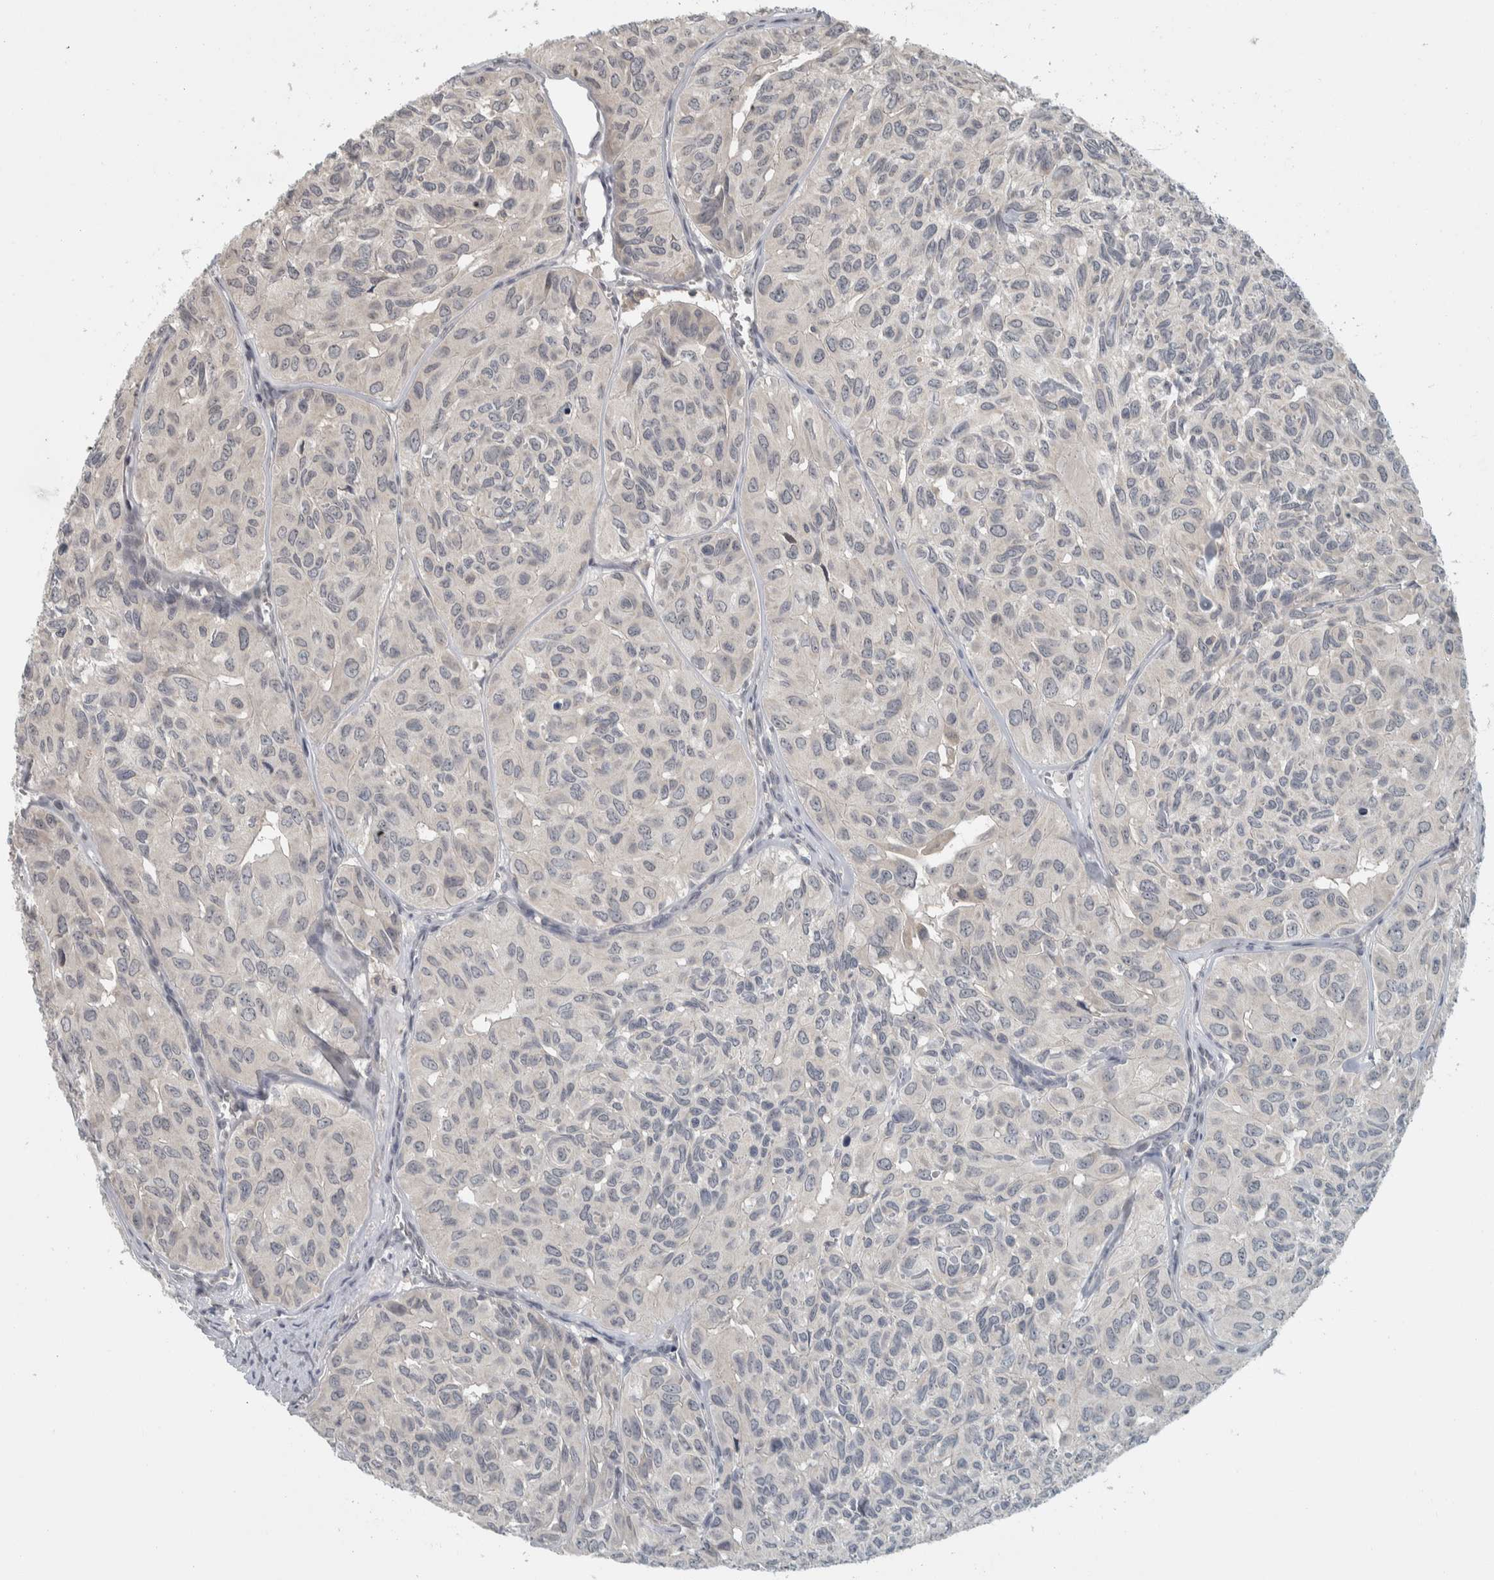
{"staining": {"intensity": "negative", "quantity": "none", "location": "none"}, "tissue": "head and neck cancer", "cell_type": "Tumor cells", "image_type": "cancer", "snomed": [{"axis": "morphology", "description": "Adenocarcinoma, NOS"}, {"axis": "topography", "description": "Salivary gland, NOS"}, {"axis": "topography", "description": "Head-Neck"}], "caption": "A high-resolution image shows immunohistochemistry staining of head and neck cancer, which displays no significant staining in tumor cells.", "gene": "AFP", "patient": {"sex": "female", "age": 76}}